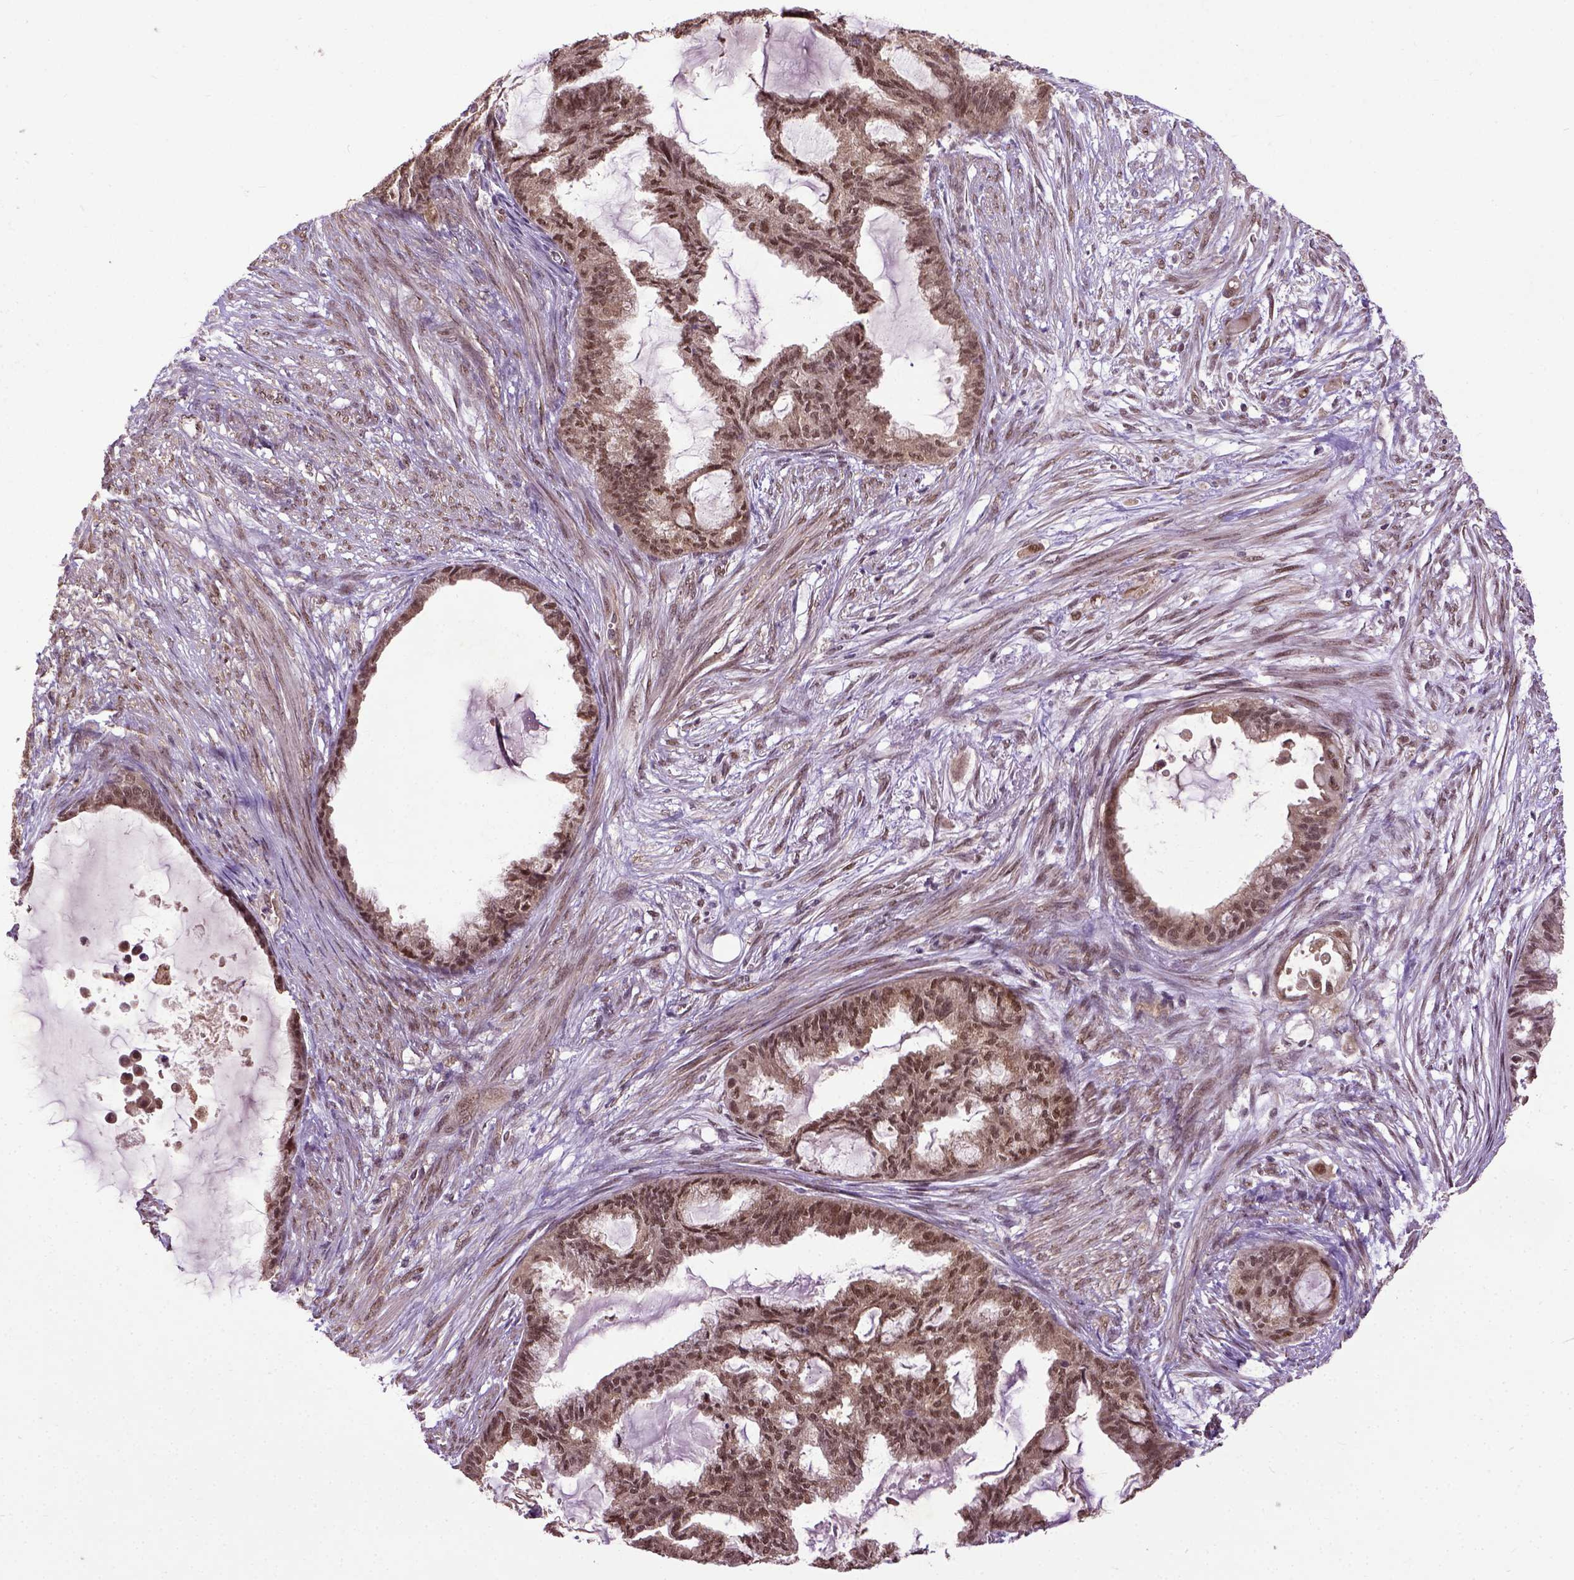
{"staining": {"intensity": "moderate", "quantity": ">75%", "location": "cytoplasmic/membranous,nuclear"}, "tissue": "endometrial cancer", "cell_type": "Tumor cells", "image_type": "cancer", "snomed": [{"axis": "morphology", "description": "Adenocarcinoma, NOS"}, {"axis": "topography", "description": "Endometrium"}], "caption": "Protein staining demonstrates moderate cytoplasmic/membranous and nuclear staining in about >75% of tumor cells in adenocarcinoma (endometrial). The protein of interest is shown in brown color, while the nuclei are stained blue.", "gene": "UBA3", "patient": {"sex": "female", "age": 86}}